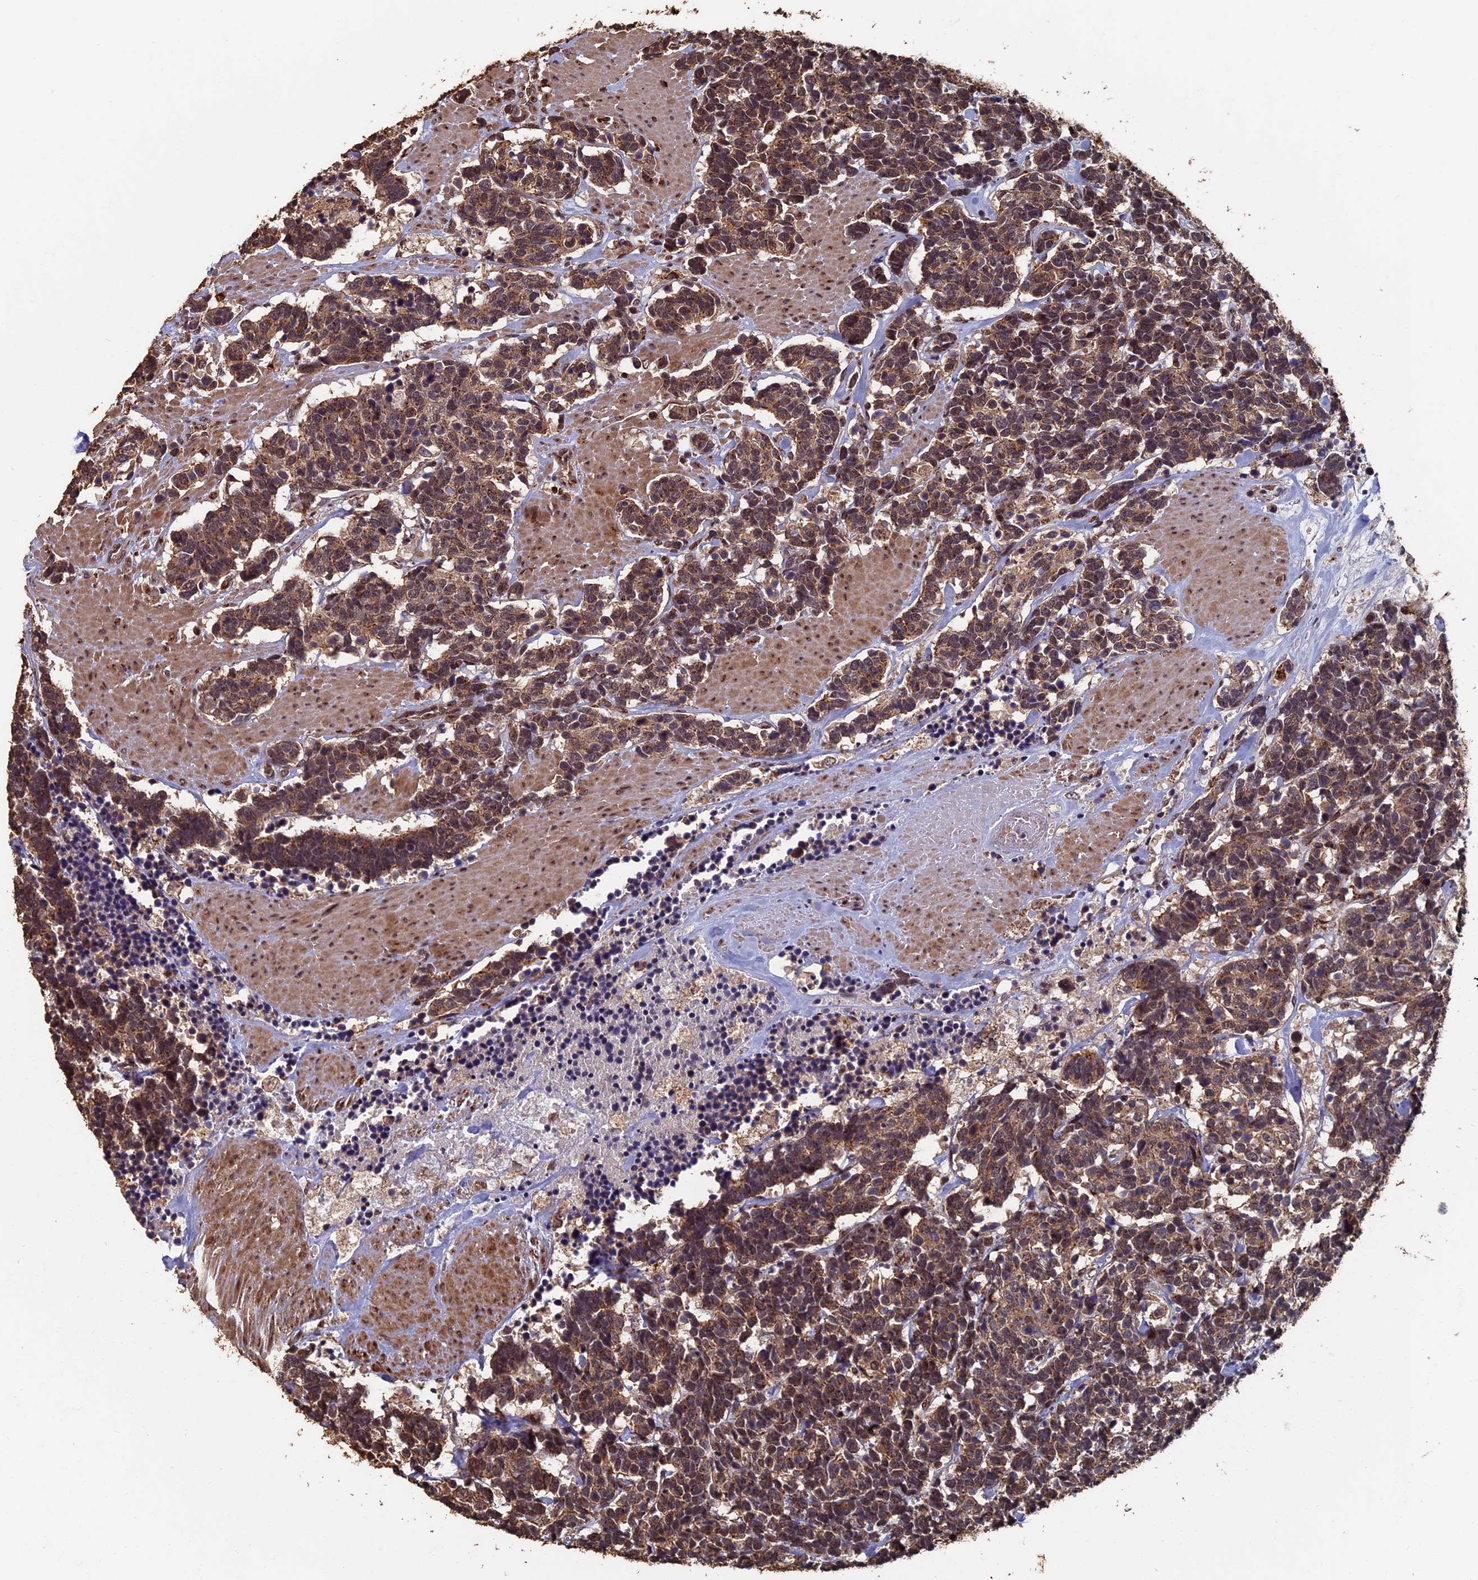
{"staining": {"intensity": "moderate", "quantity": ">75%", "location": "cytoplasmic/membranous,nuclear"}, "tissue": "carcinoid", "cell_type": "Tumor cells", "image_type": "cancer", "snomed": [{"axis": "morphology", "description": "Carcinoma, NOS"}, {"axis": "morphology", "description": "Carcinoid, malignant, NOS"}, {"axis": "topography", "description": "Urinary bladder"}], "caption": "A brown stain shows moderate cytoplasmic/membranous and nuclear staining of a protein in human carcinoid tumor cells.", "gene": "RASGRF1", "patient": {"sex": "male", "age": 57}}